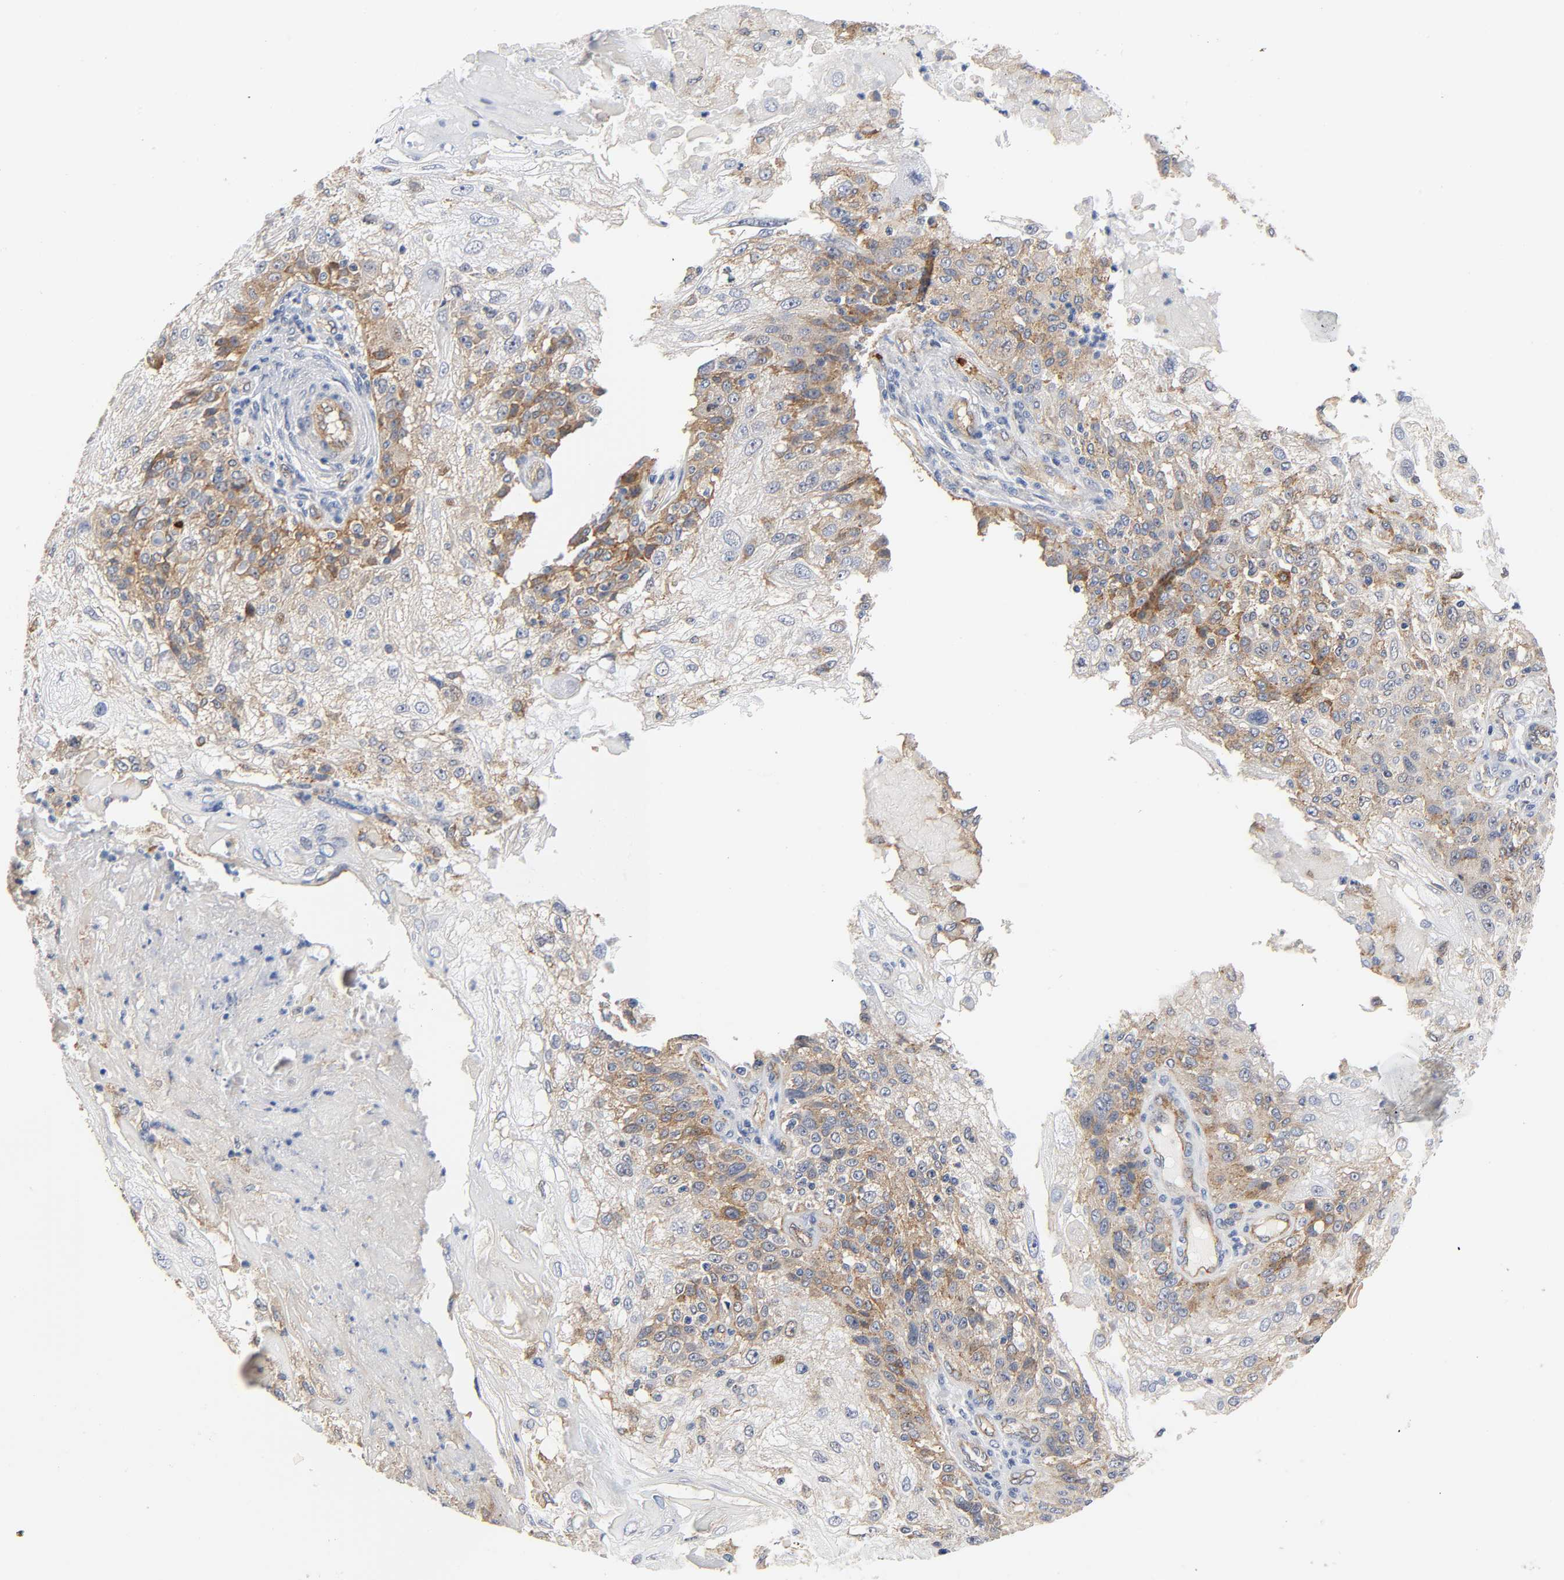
{"staining": {"intensity": "moderate", "quantity": "25%-75%", "location": "cytoplasmic/membranous"}, "tissue": "skin cancer", "cell_type": "Tumor cells", "image_type": "cancer", "snomed": [{"axis": "morphology", "description": "Normal tissue, NOS"}, {"axis": "morphology", "description": "Squamous cell carcinoma, NOS"}, {"axis": "topography", "description": "Skin"}], "caption": "Skin cancer (squamous cell carcinoma) was stained to show a protein in brown. There is medium levels of moderate cytoplasmic/membranous staining in about 25%-75% of tumor cells. The staining is performed using DAB (3,3'-diaminobenzidine) brown chromogen to label protein expression. The nuclei are counter-stained blue using hematoxylin.", "gene": "CD2AP", "patient": {"sex": "female", "age": 83}}